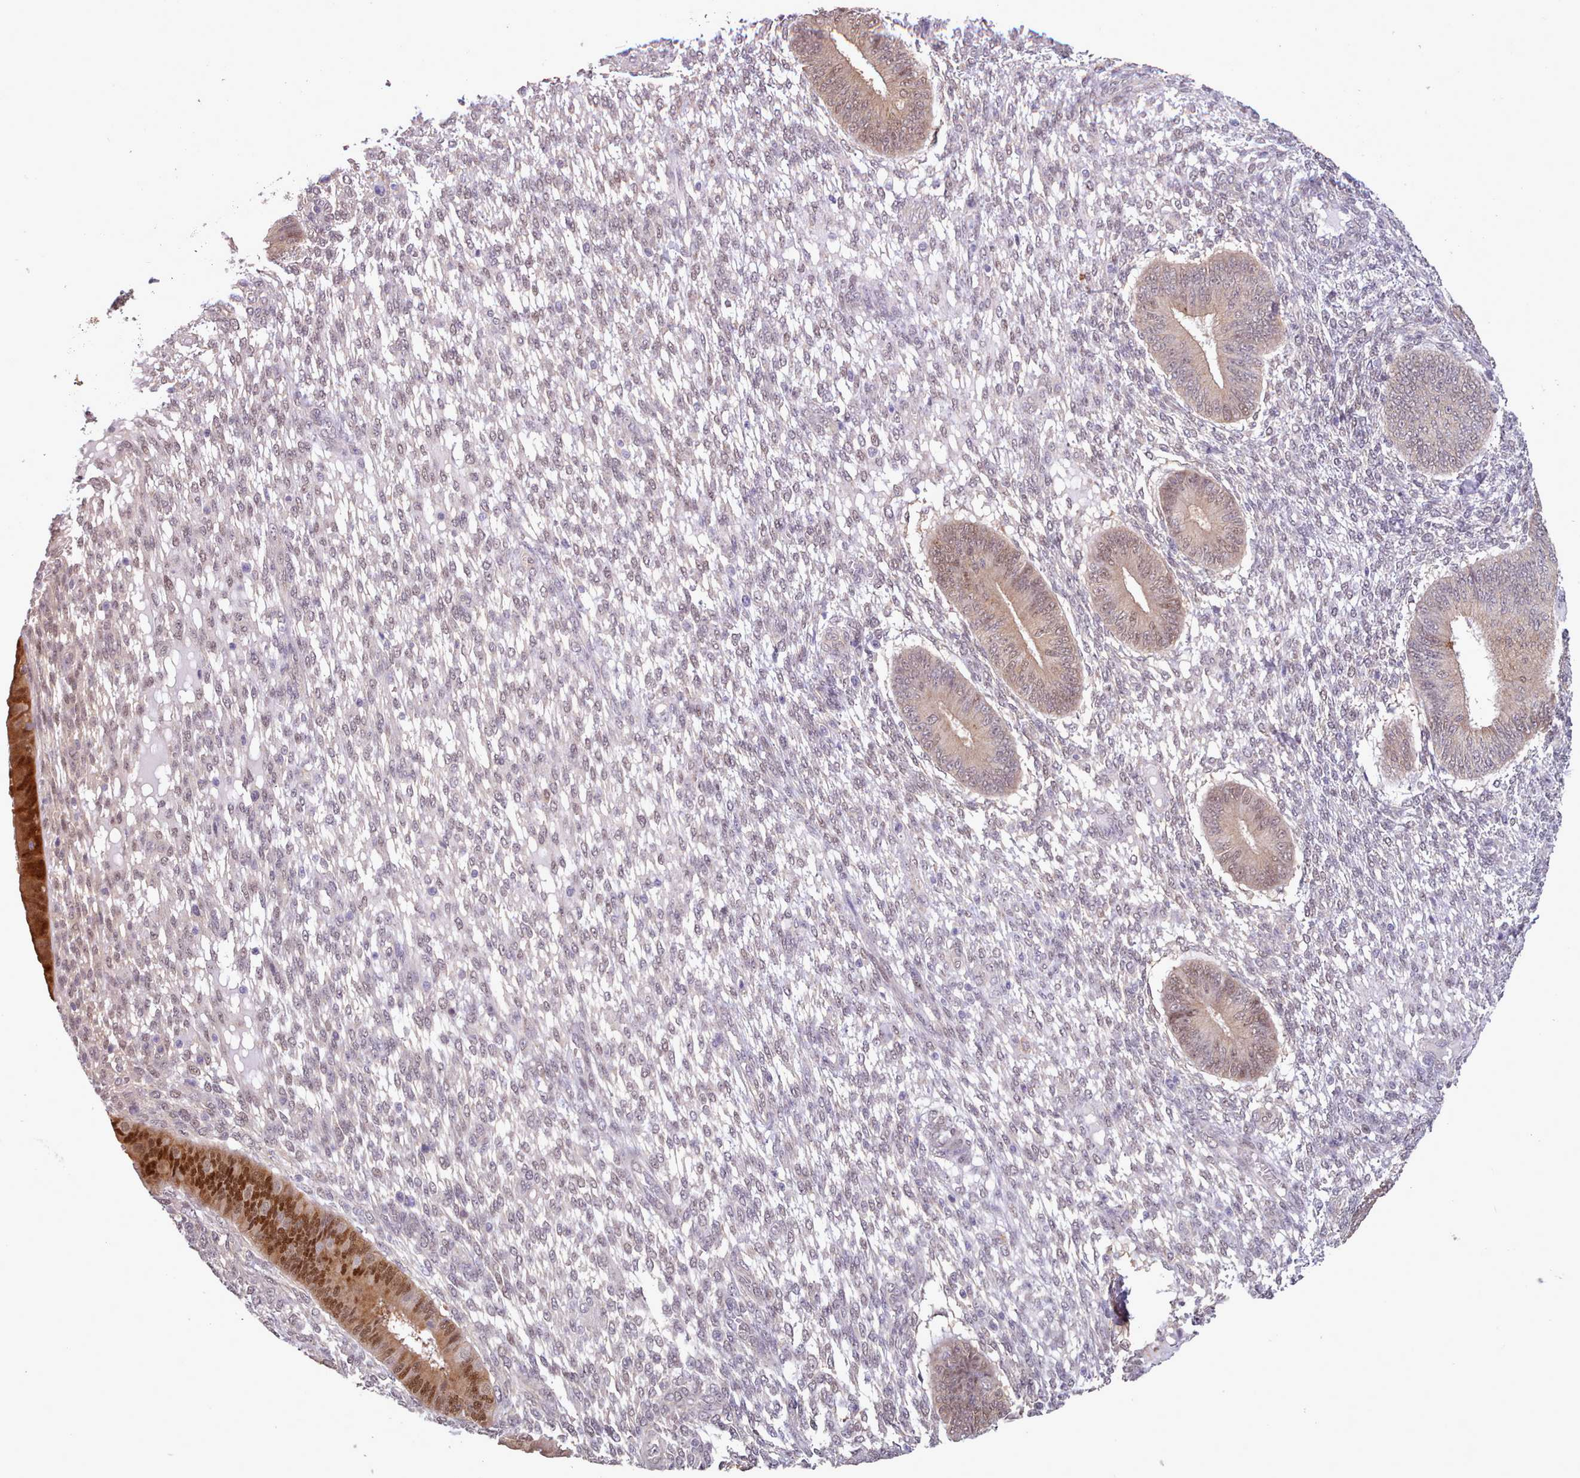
{"staining": {"intensity": "weak", "quantity": "<25%", "location": "nuclear"}, "tissue": "endometrium", "cell_type": "Cells in endometrial stroma", "image_type": "normal", "snomed": [{"axis": "morphology", "description": "Normal tissue, NOS"}, {"axis": "topography", "description": "Endometrium"}], "caption": "Immunohistochemical staining of unremarkable human endometrium displays no significant positivity in cells in endometrial stroma. Nuclei are stained in blue.", "gene": "CES3", "patient": {"sex": "female", "age": 49}}